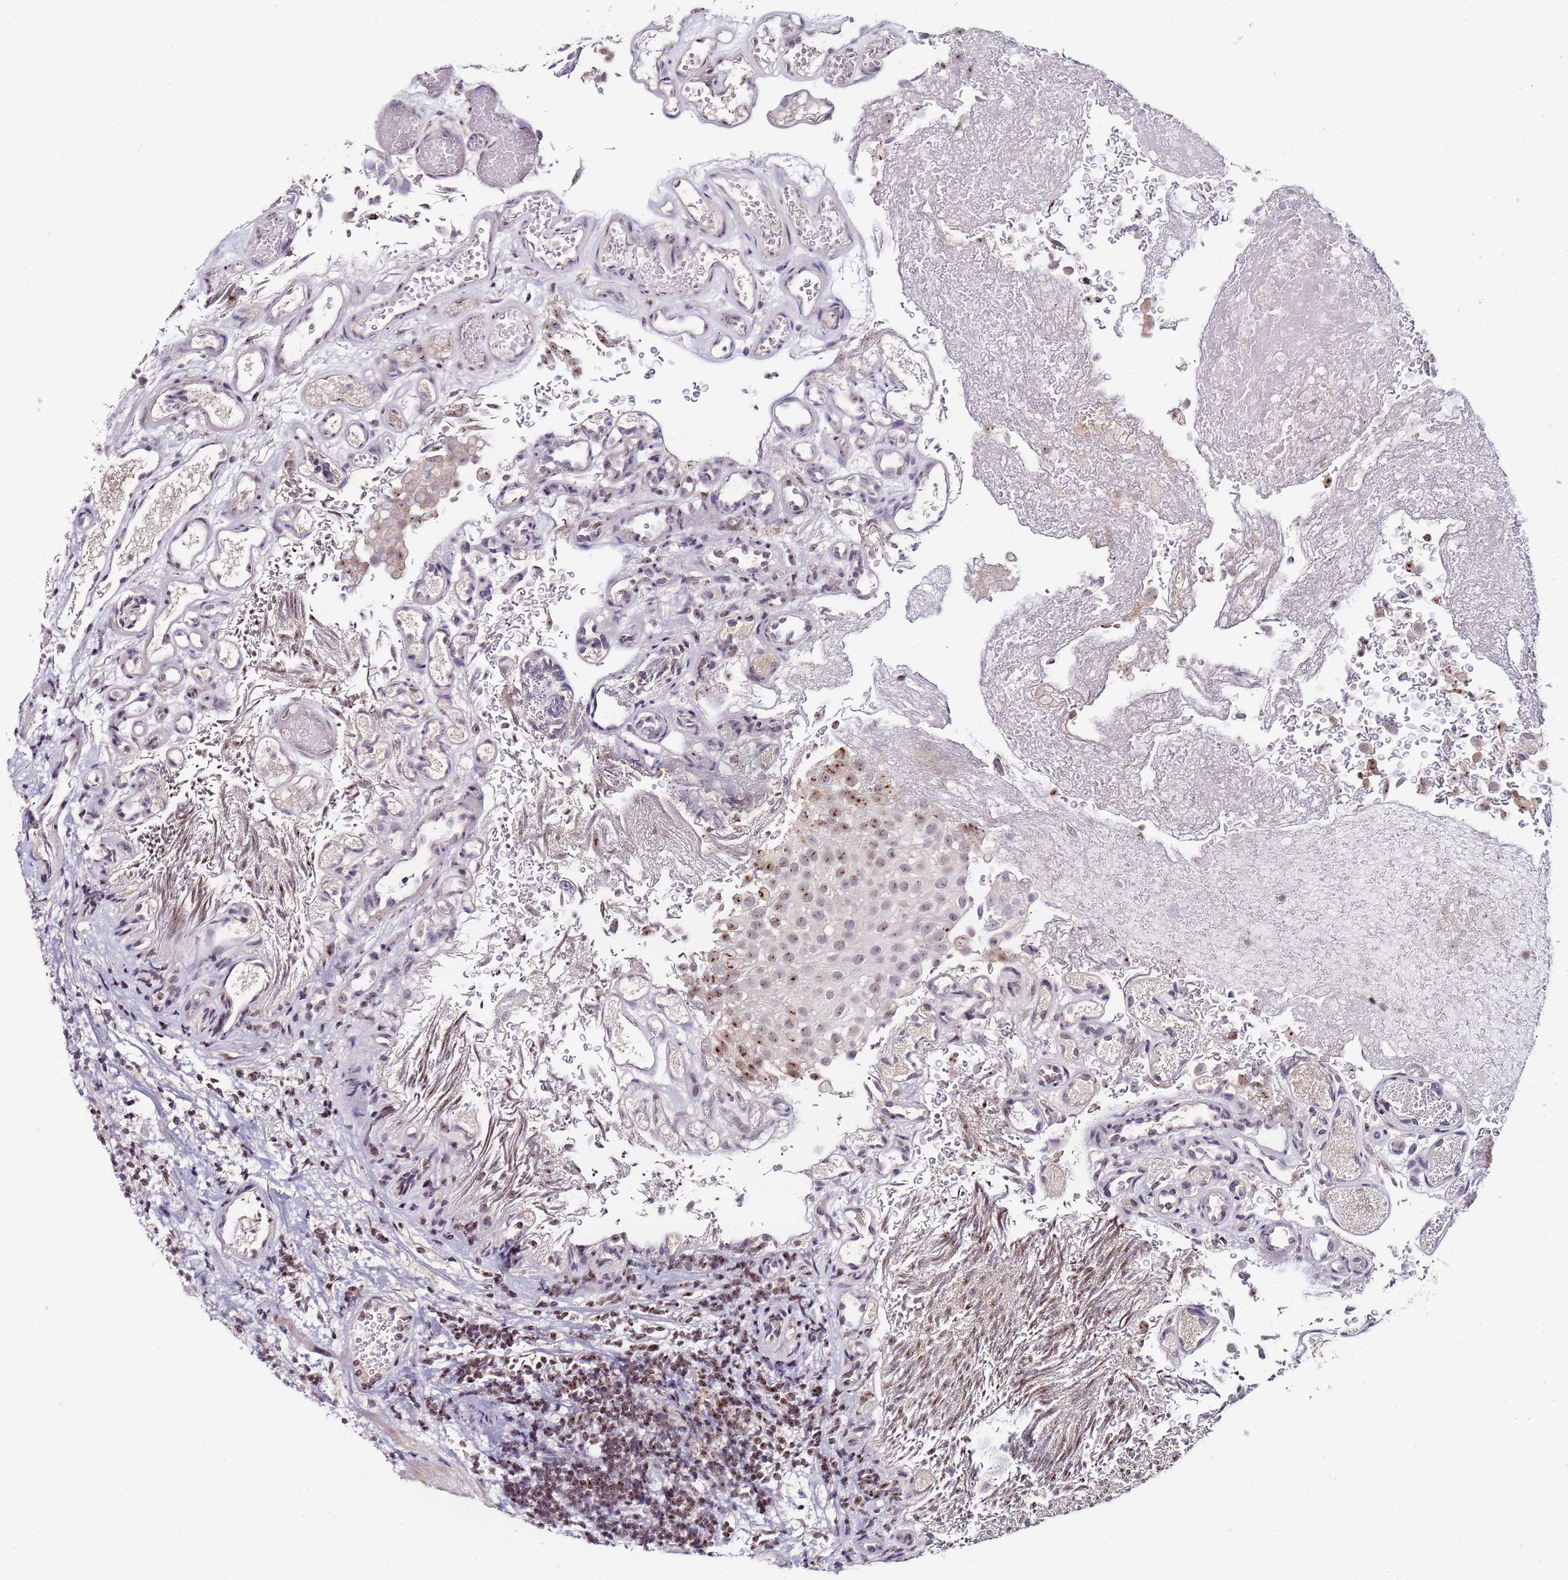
{"staining": {"intensity": "strong", "quantity": "25%-75%", "location": "nuclear"}, "tissue": "urothelial cancer", "cell_type": "Tumor cells", "image_type": "cancer", "snomed": [{"axis": "morphology", "description": "Urothelial carcinoma, Low grade"}, {"axis": "topography", "description": "Urinary bladder"}], "caption": "Urothelial cancer was stained to show a protein in brown. There is high levels of strong nuclear expression in approximately 25%-75% of tumor cells. The protein of interest is shown in brown color, while the nuclei are stained blue.", "gene": "KRI1", "patient": {"sex": "male", "age": 78}}